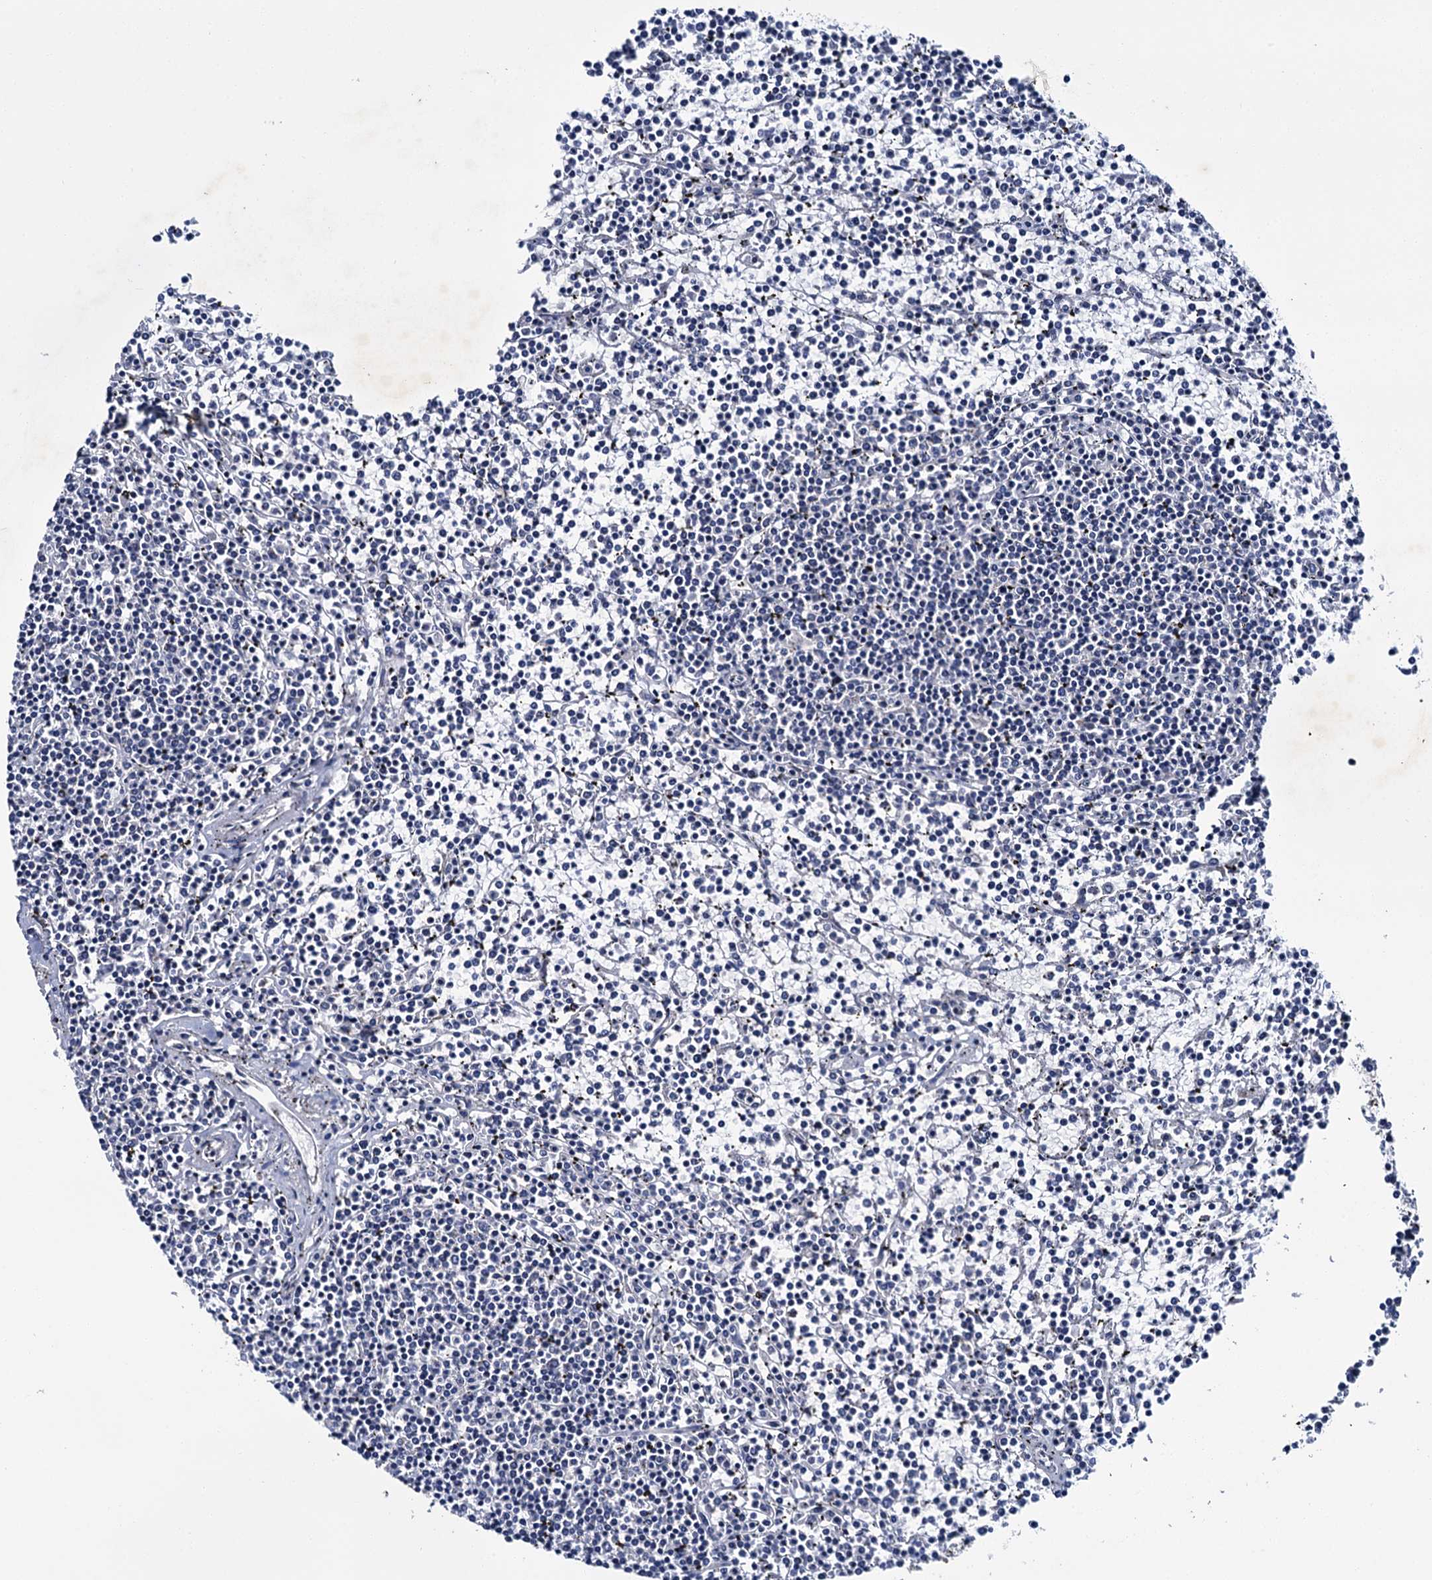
{"staining": {"intensity": "negative", "quantity": "none", "location": "none"}, "tissue": "lymphoma", "cell_type": "Tumor cells", "image_type": "cancer", "snomed": [{"axis": "morphology", "description": "Malignant lymphoma, non-Hodgkin's type, Low grade"}, {"axis": "topography", "description": "Spleen"}], "caption": "Human lymphoma stained for a protein using immunohistochemistry demonstrates no positivity in tumor cells.", "gene": "CEP295", "patient": {"sex": "female", "age": 19}}